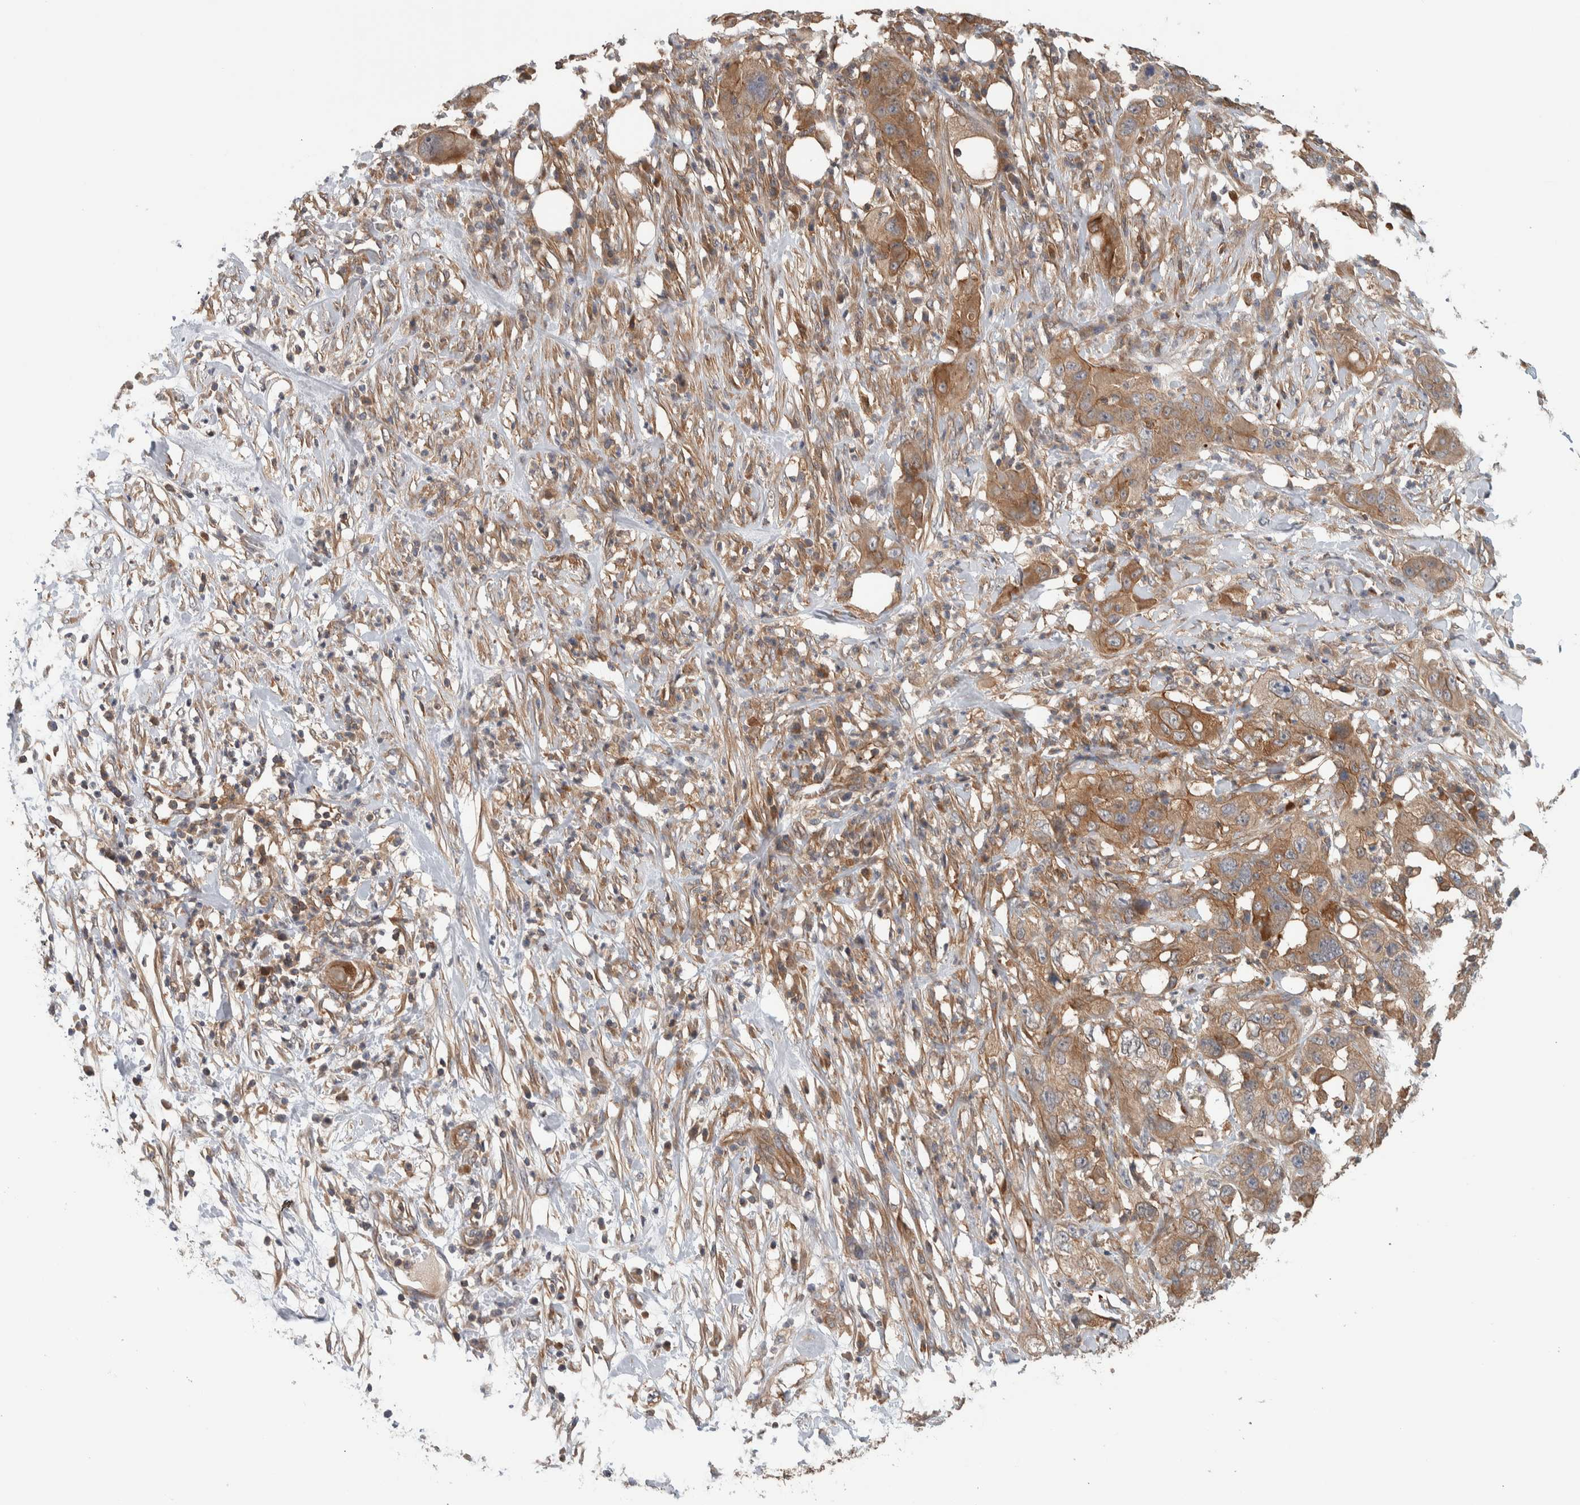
{"staining": {"intensity": "moderate", "quantity": ">75%", "location": "cytoplasmic/membranous"}, "tissue": "pancreatic cancer", "cell_type": "Tumor cells", "image_type": "cancer", "snomed": [{"axis": "morphology", "description": "Adenocarcinoma, NOS"}, {"axis": "topography", "description": "Pancreas"}], "caption": "IHC micrograph of neoplastic tissue: human pancreatic adenocarcinoma stained using immunohistochemistry exhibits medium levels of moderate protein expression localized specifically in the cytoplasmic/membranous of tumor cells, appearing as a cytoplasmic/membranous brown color.", "gene": "MPRIP", "patient": {"sex": "female", "age": 78}}